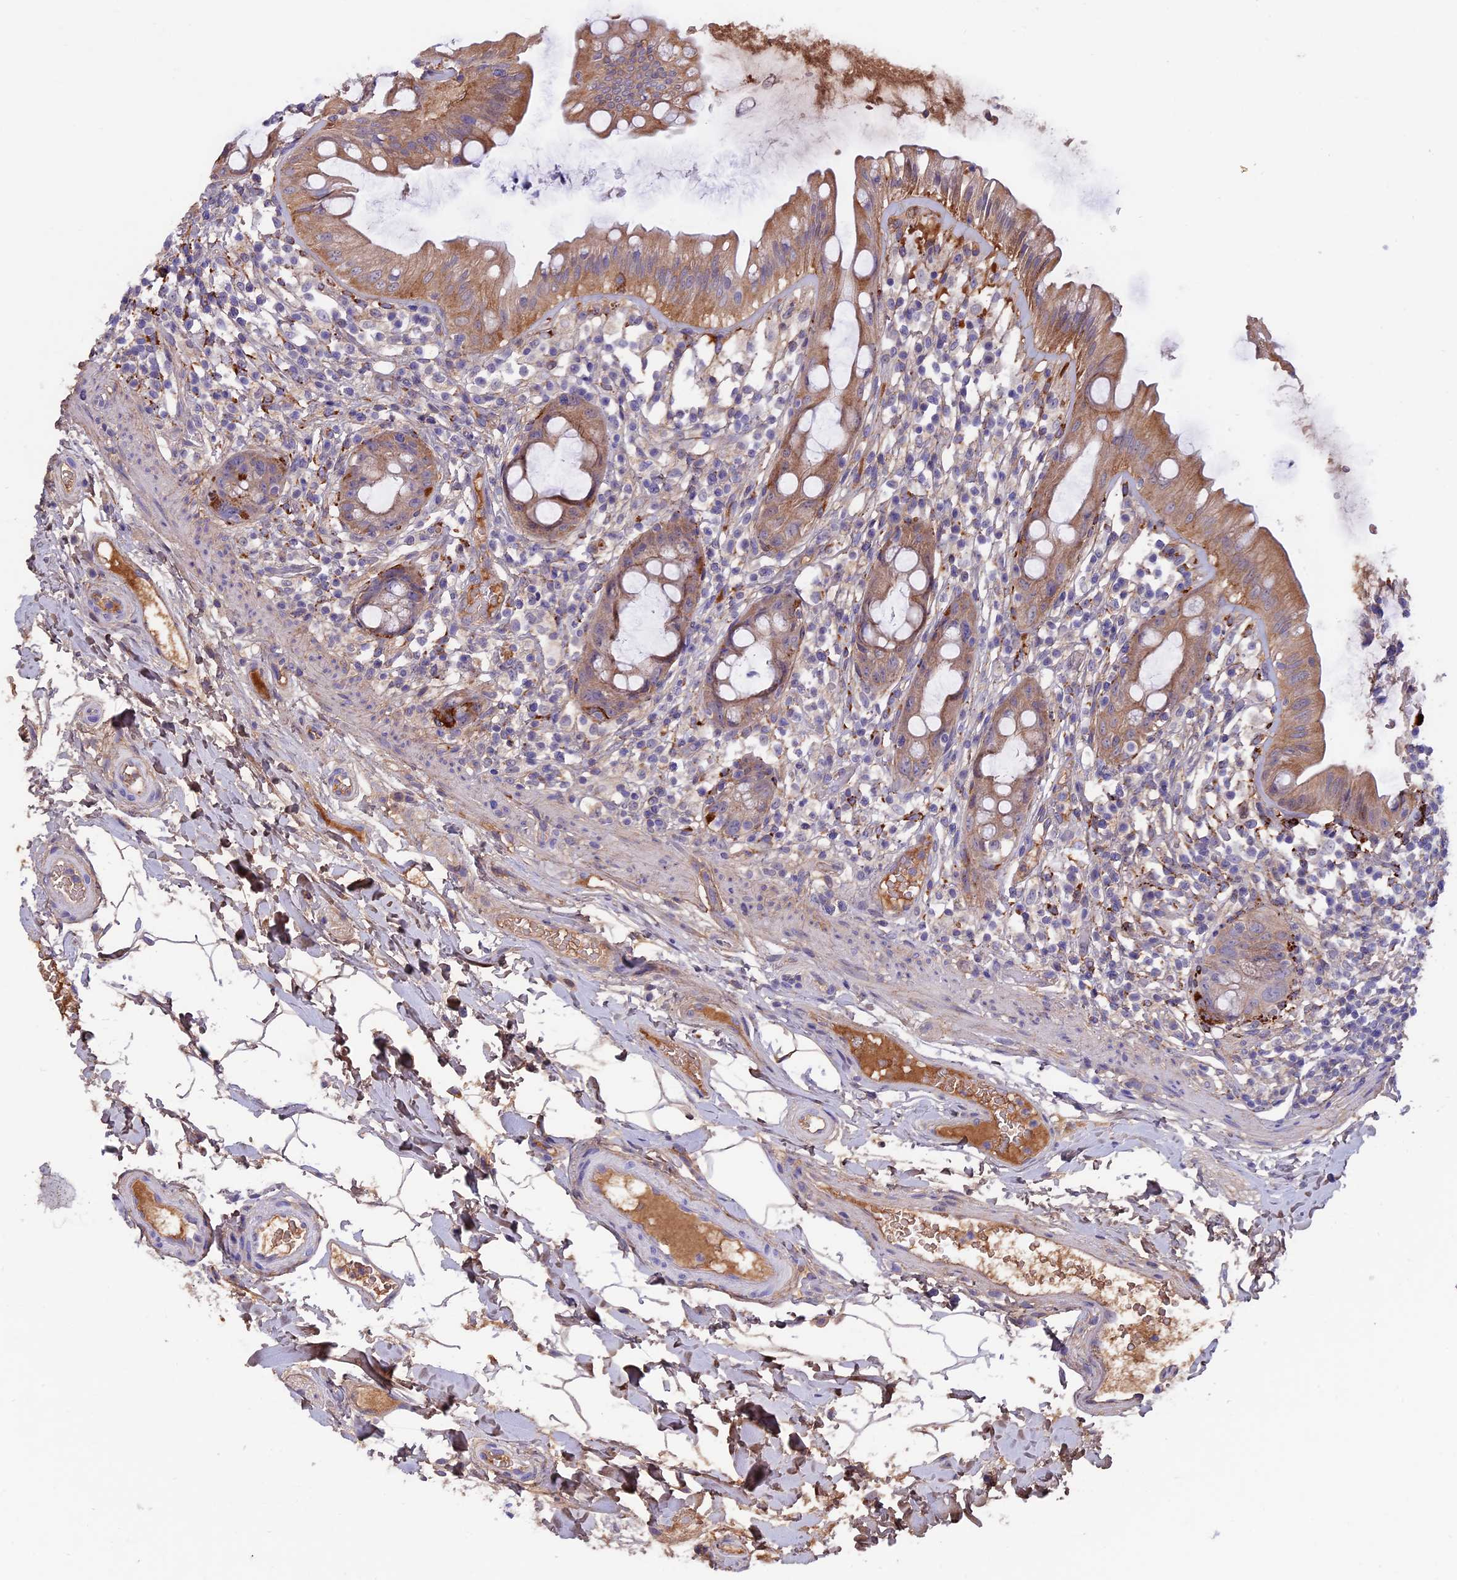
{"staining": {"intensity": "weak", "quantity": ">75%", "location": "cytoplasmic/membranous"}, "tissue": "rectum", "cell_type": "Glandular cells", "image_type": "normal", "snomed": [{"axis": "morphology", "description": "Normal tissue, NOS"}, {"axis": "topography", "description": "Rectum"}], "caption": "The immunohistochemical stain labels weak cytoplasmic/membranous staining in glandular cells of benign rectum.", "gene": "COL4A3", "patient": {"sex": "female", "age": 57}}